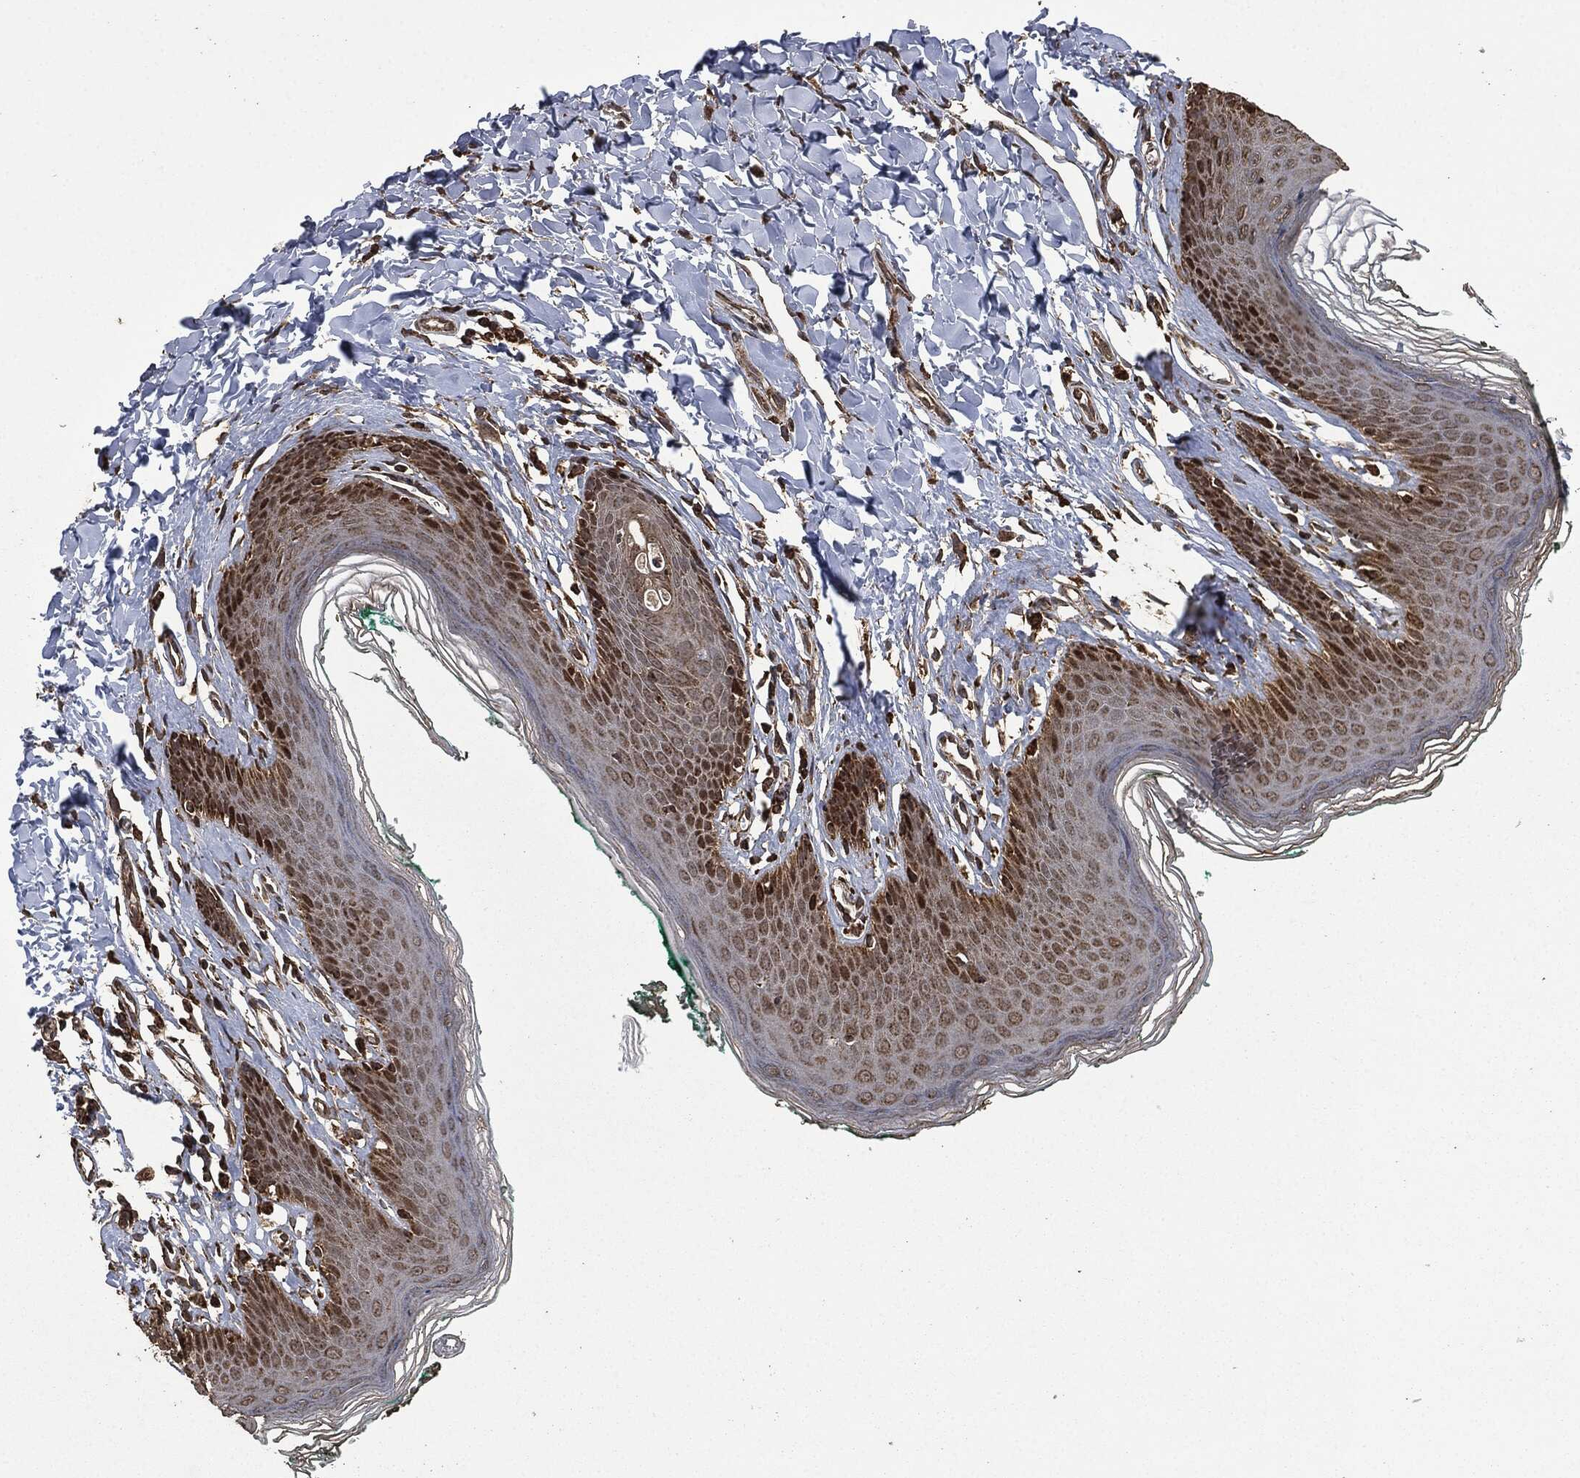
{"staining": {"intensity": "strong", "quantity": ">75%", "location": "cytoplasmic/membranous"}, "tissue": "skin", "cell_type": "Epidermal cells", "image_type": "normal", "snomed": [{"axis": "morphology", "description": "Normal tissue, NOS"}, {"axis": "topography", "description": "Vulva"}], "caption": "Unremarkable skin displays strong cytoplasmic/membranous expression in approximately >75% of epidermal cells.", "gene": "LIG3", "patient": {"sex": "female", "age": 66}}